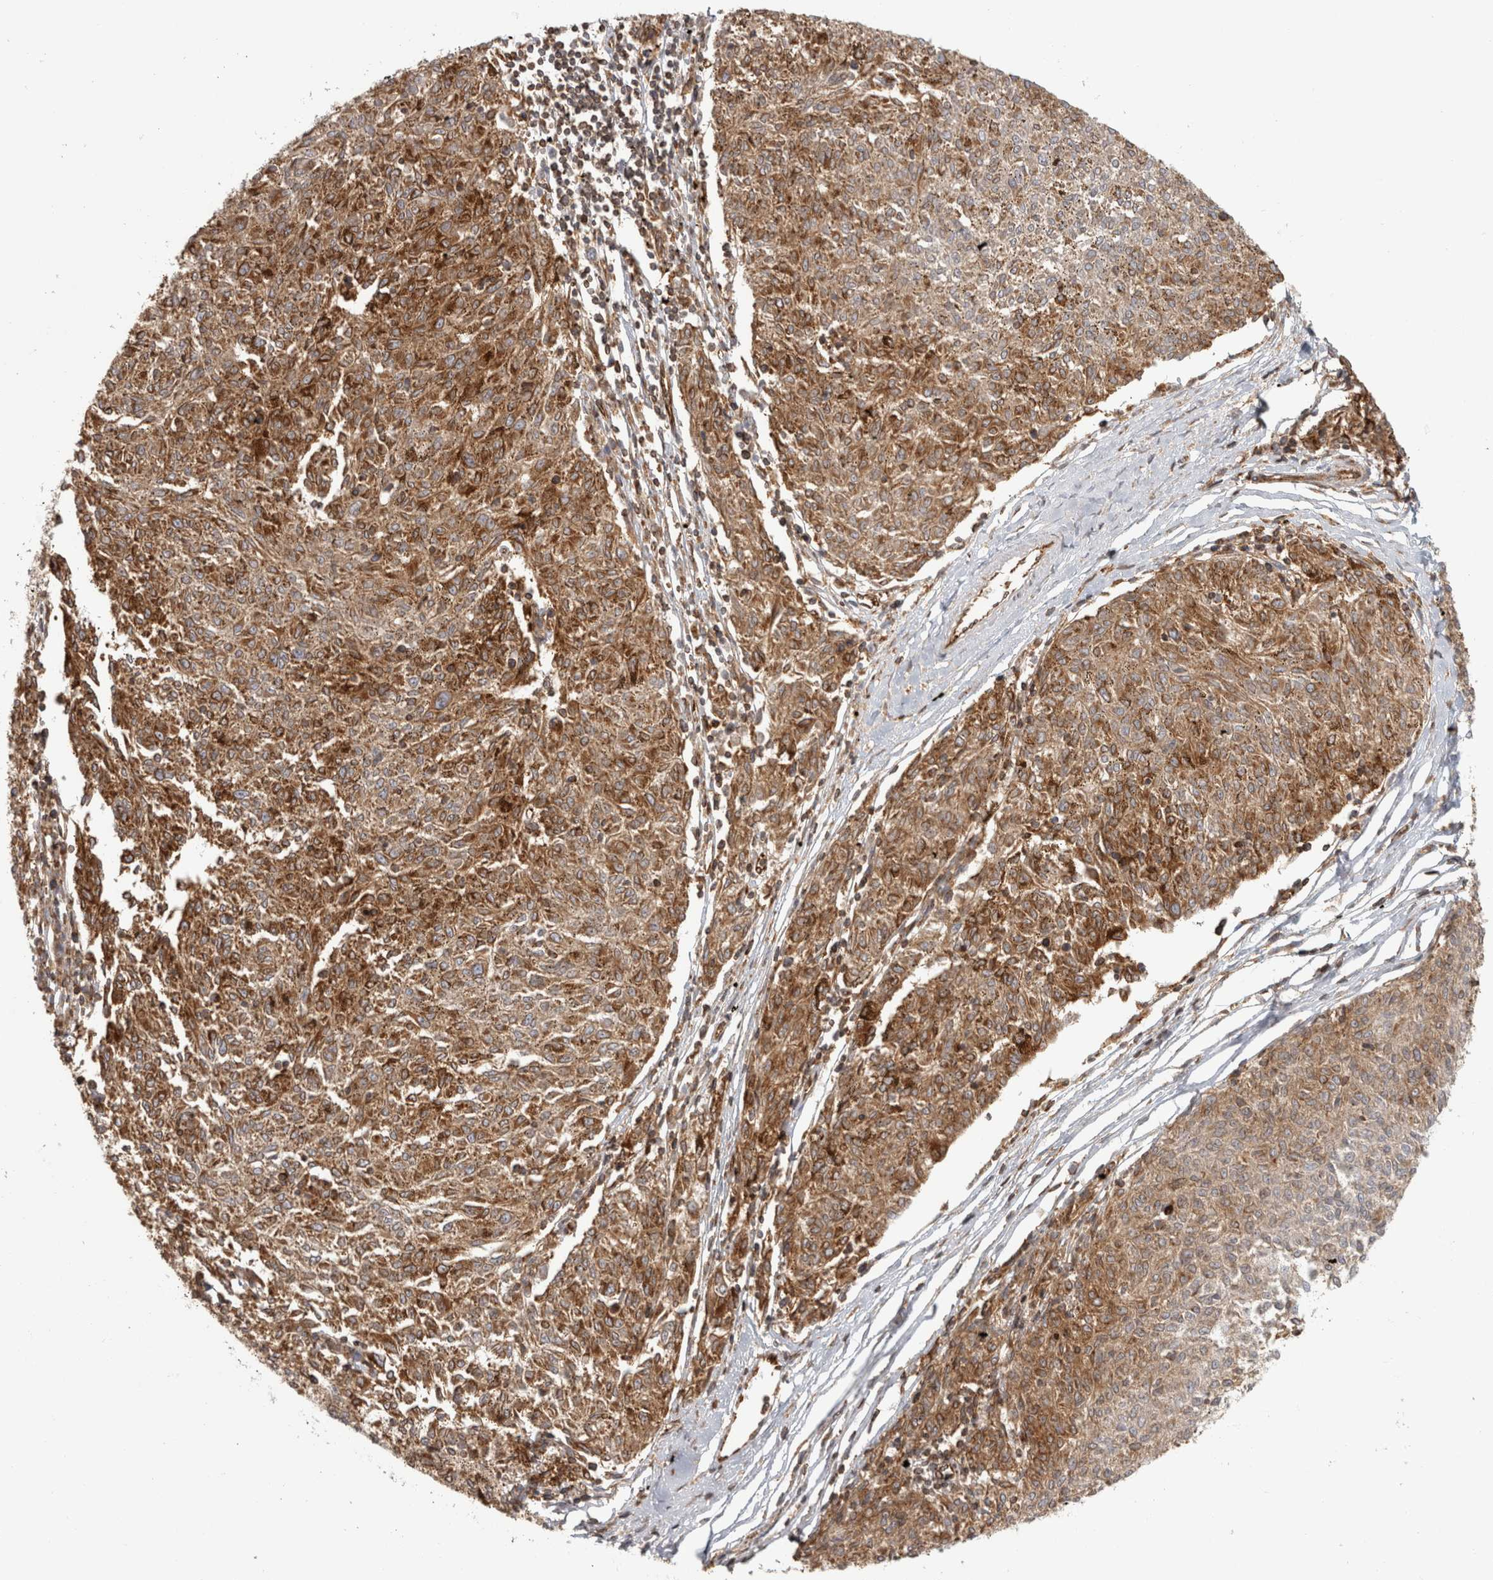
{"staining": {"intensity": "strong", "quantity": ">75%", "location": "cytoplasmic/membranous"}, "tissue": "melanoma", "cell_type": "Tumor cells", "image_type": "cancer", "snomed": [{"axis": "morphology", "description": "Malignant melanoma, NOS"}, {"axis": "topography", "description": "Skin"}], "caption": "IHC histopathology image of human melanoma stained for a protein (brown), which displays high levels of strong cytoplasmic/membranous expression in approximately >75% of tumor cells.", "gene": "HLA-E", "patient": {"sex": "female", "age": 72}}